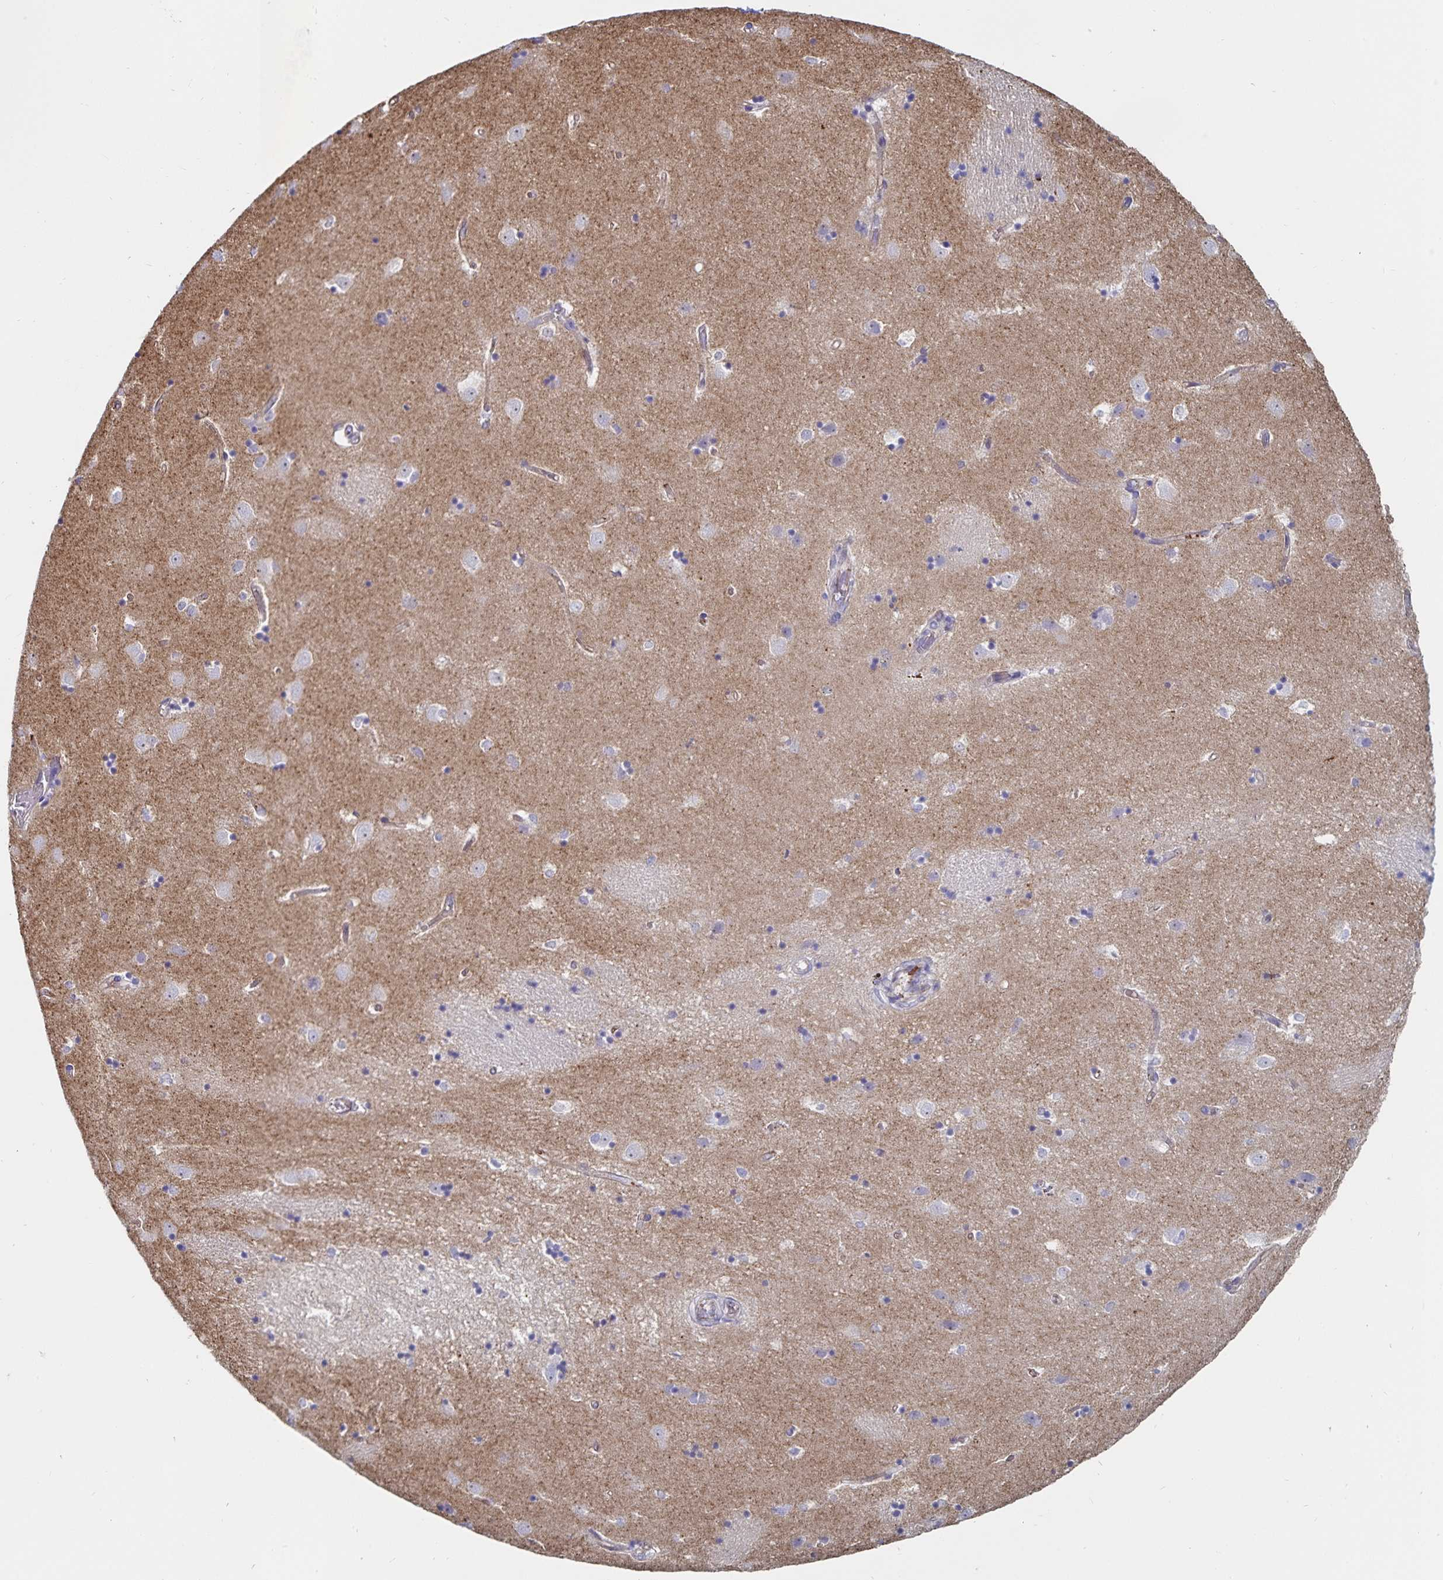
{"staining": {"intensity": "negative", "quantity": "none", "location": "none"}, "tissue": "caudate", "cell_type": "Glial cells", "image_type": "normal", "snomed": [{"axis": "morphology", "description": "Normal tissue, NOS"}, {"axis": "topography", "description": "Lateral ventricle wall"}], "caption": "High power microscopy histopathology image of an immunohistochemistry (IHC) photomicrograph of normal caudate, revealing no significant positivity in glial cells.", "gene": "SSTR1", "patient": {"sex": "male", "age": 54}}